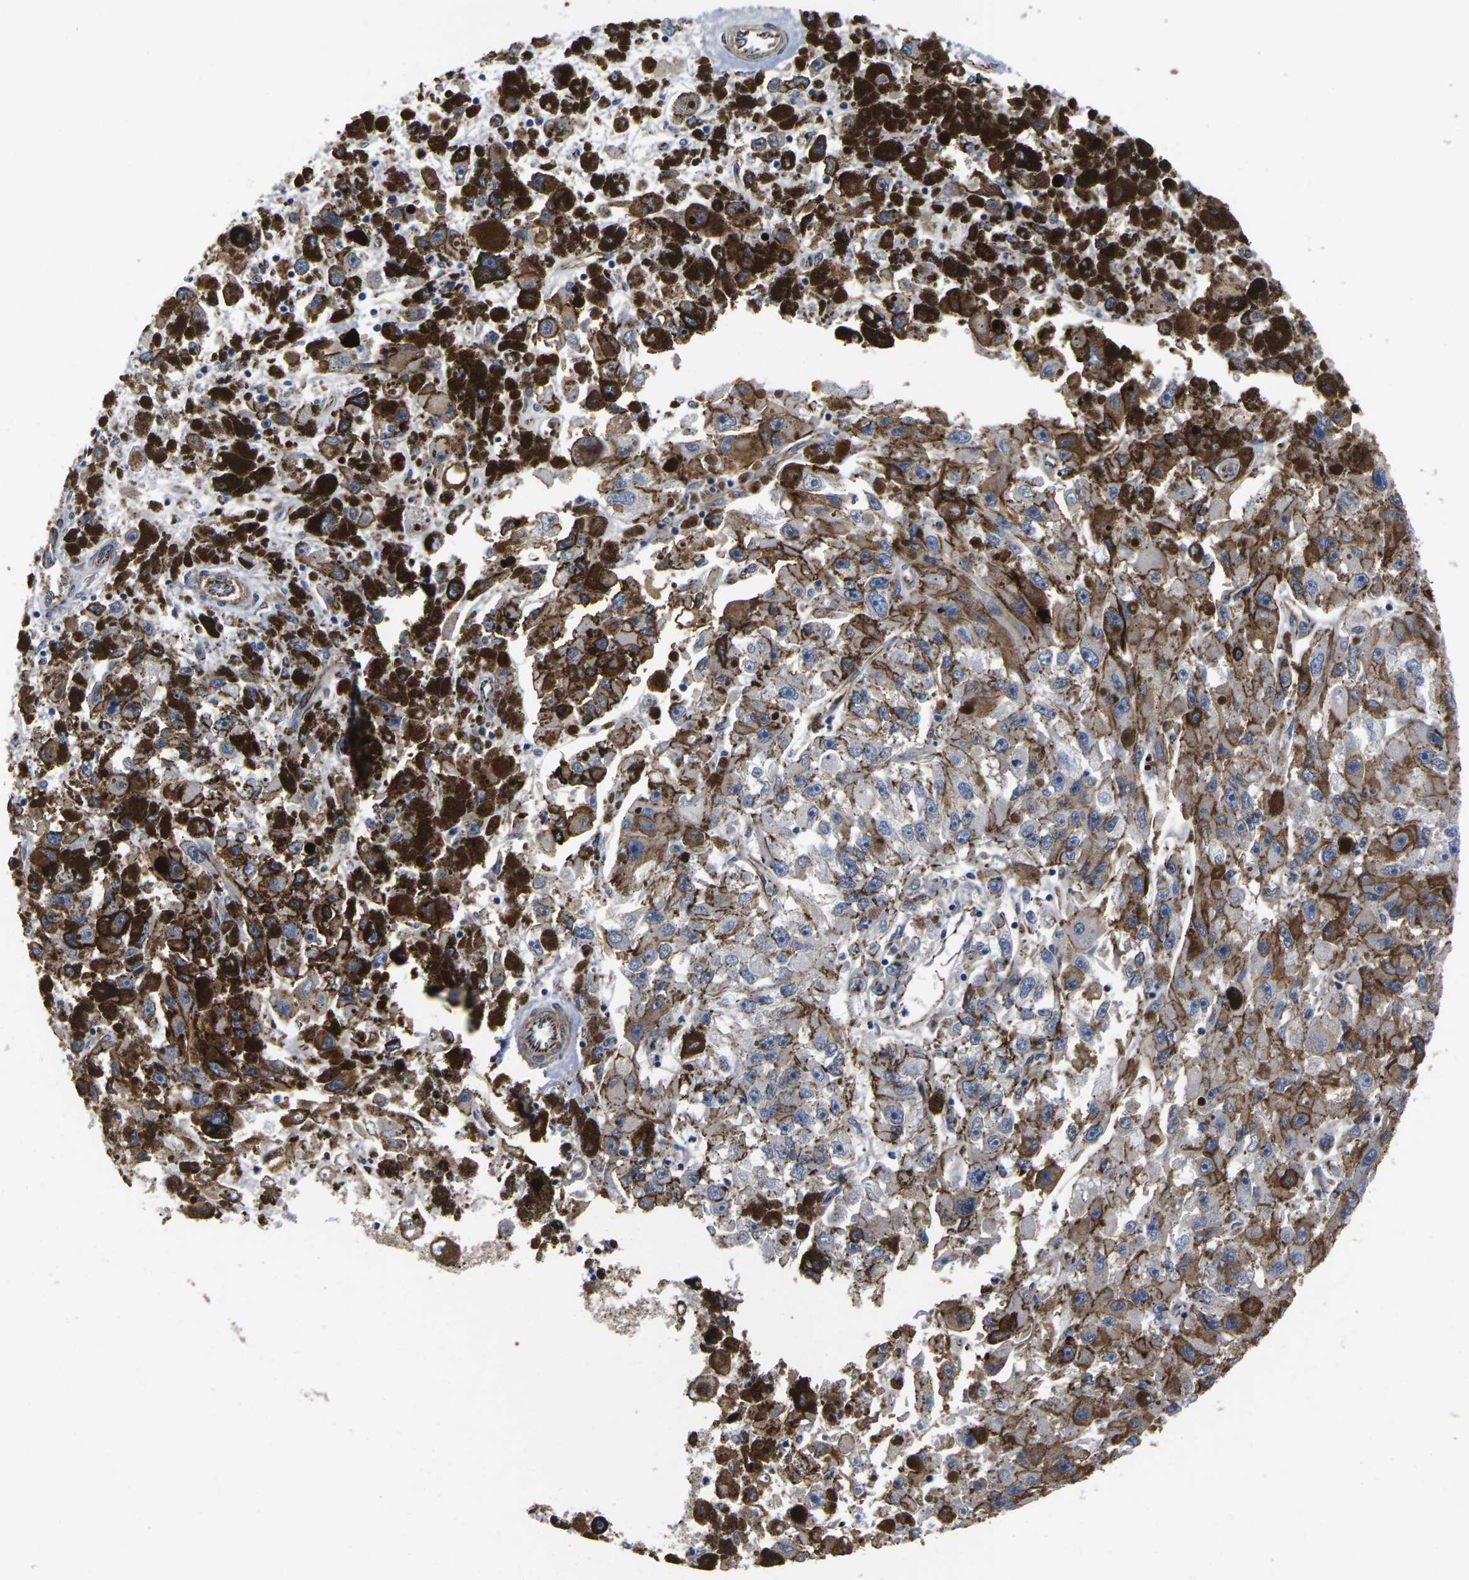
{"staining": {"intensity": "moderate", "quantity": "25%-75%", "location": "cytoplasmic/membranous"}, "tissue": "melanoma", "cell_type": "Tumor cells", "image_type": "cancer", "snomed": [{"axis": "morphology", "description": "Malignant melanoma, NOS"}, {"axis": "topography", "description": "Skin"}], "caption": "The micrograph displays staining of melanoma, revealing moderate cytoplasmic/membranous protein positivity (brown color) within tumor cells. The protein is stained brown, and the nuclei are stained in blue (DAB IHC with brightfield microscopy, high magnification).", "gene": "CTNND1", "patient": {"sex": "female", "age": 104}}